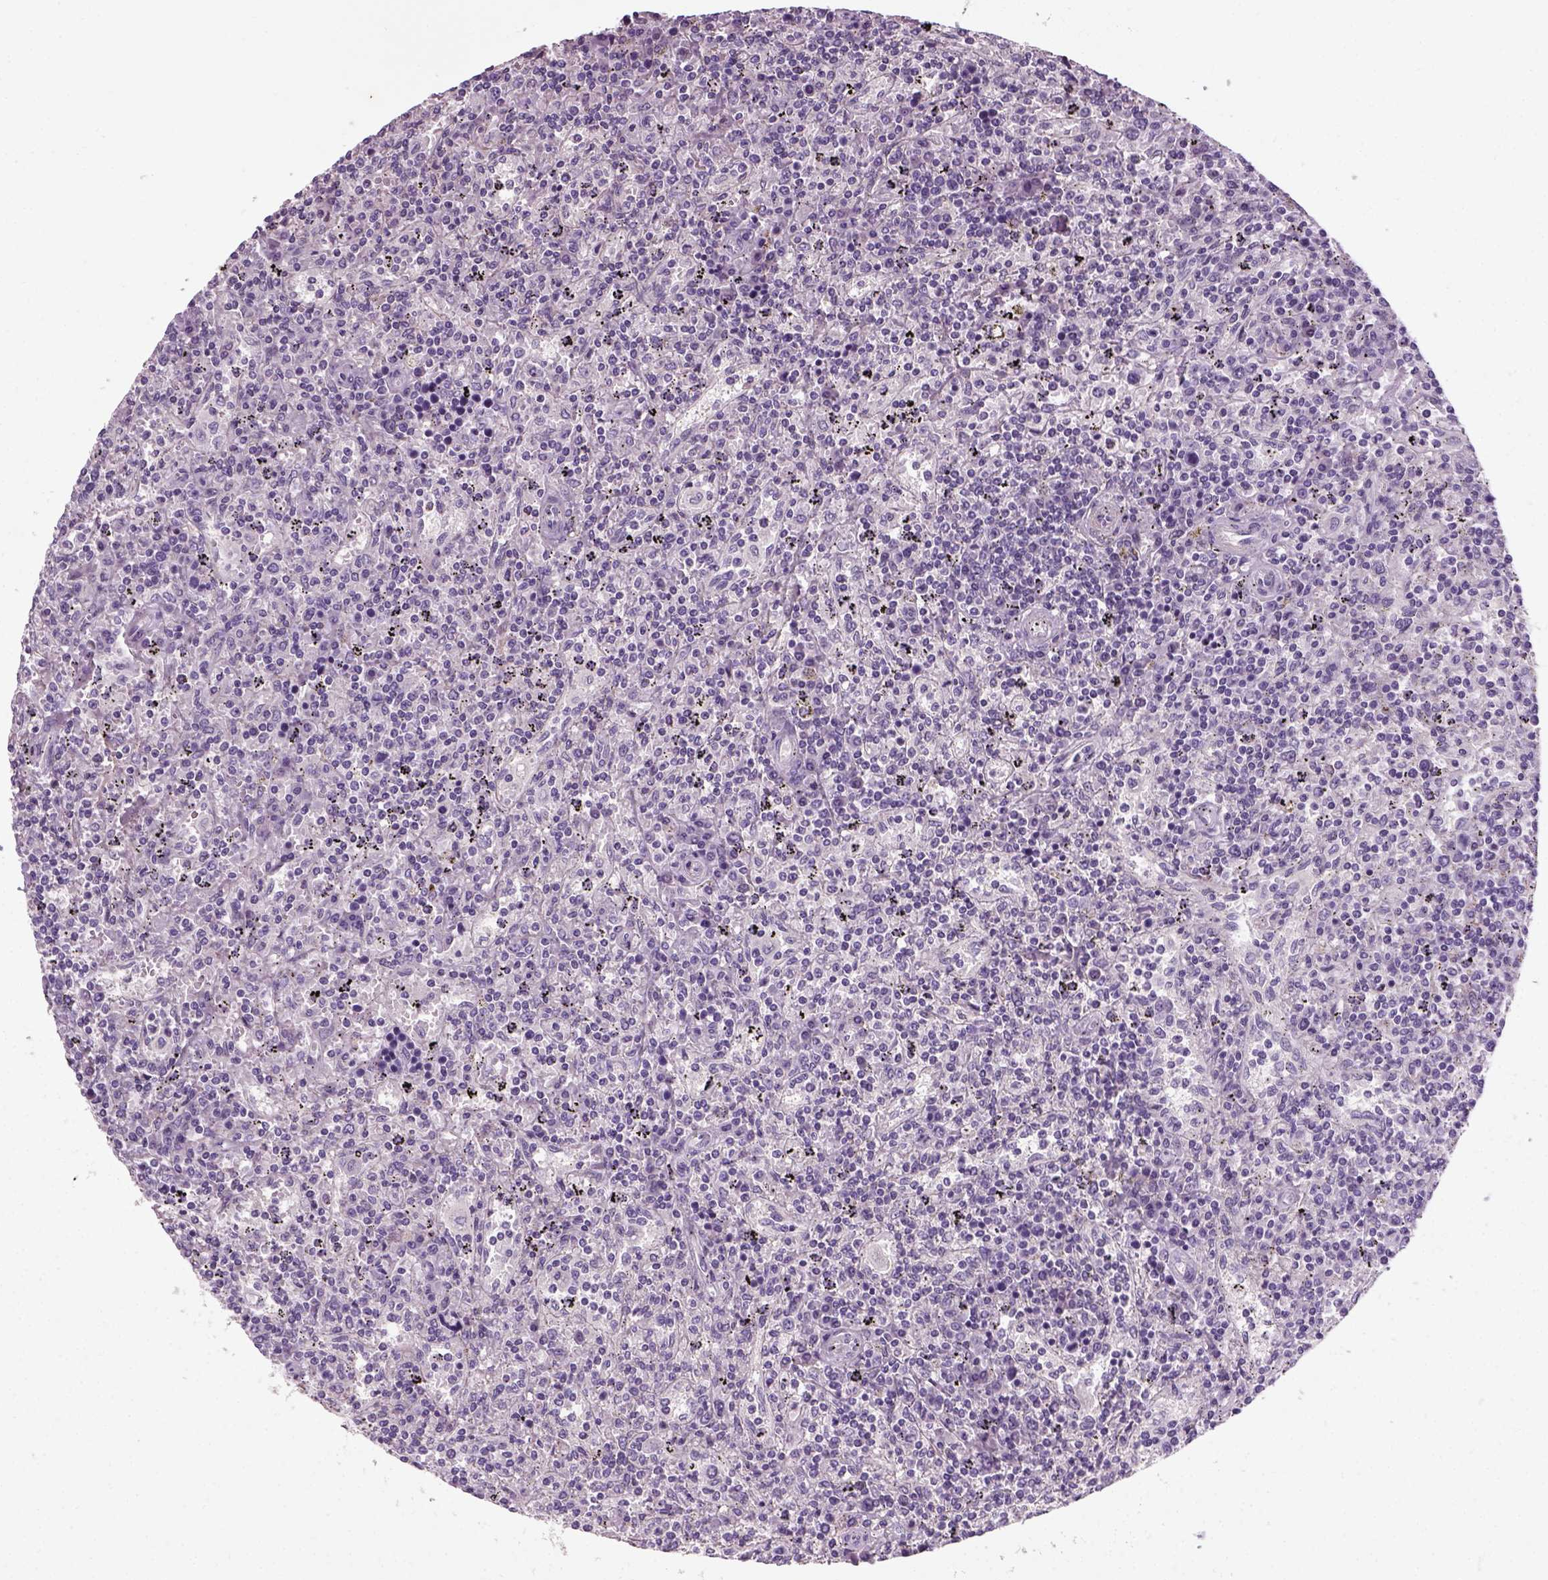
{"staining": {"intensity": "negative", "quantity": "none", "location": "none"}, "tissue": "lymphoma", "cell_type": "Tumor cells", "image_type": "cancer", "snomed": [{"axis": "morphology", "description": "Malignant lymphoma, non-Hodgkin's type, Low grade"}, {"axis": "topography", "description": "Spleen"}], "caption": "The immunohistochemistry image has no significant positivity in tumor cells of malignant lymphoma, non-Hodgkin's type (low-grade) tissue.", "gene": "ELOVL3", "patient": {"sex": "male", "age": 62}}